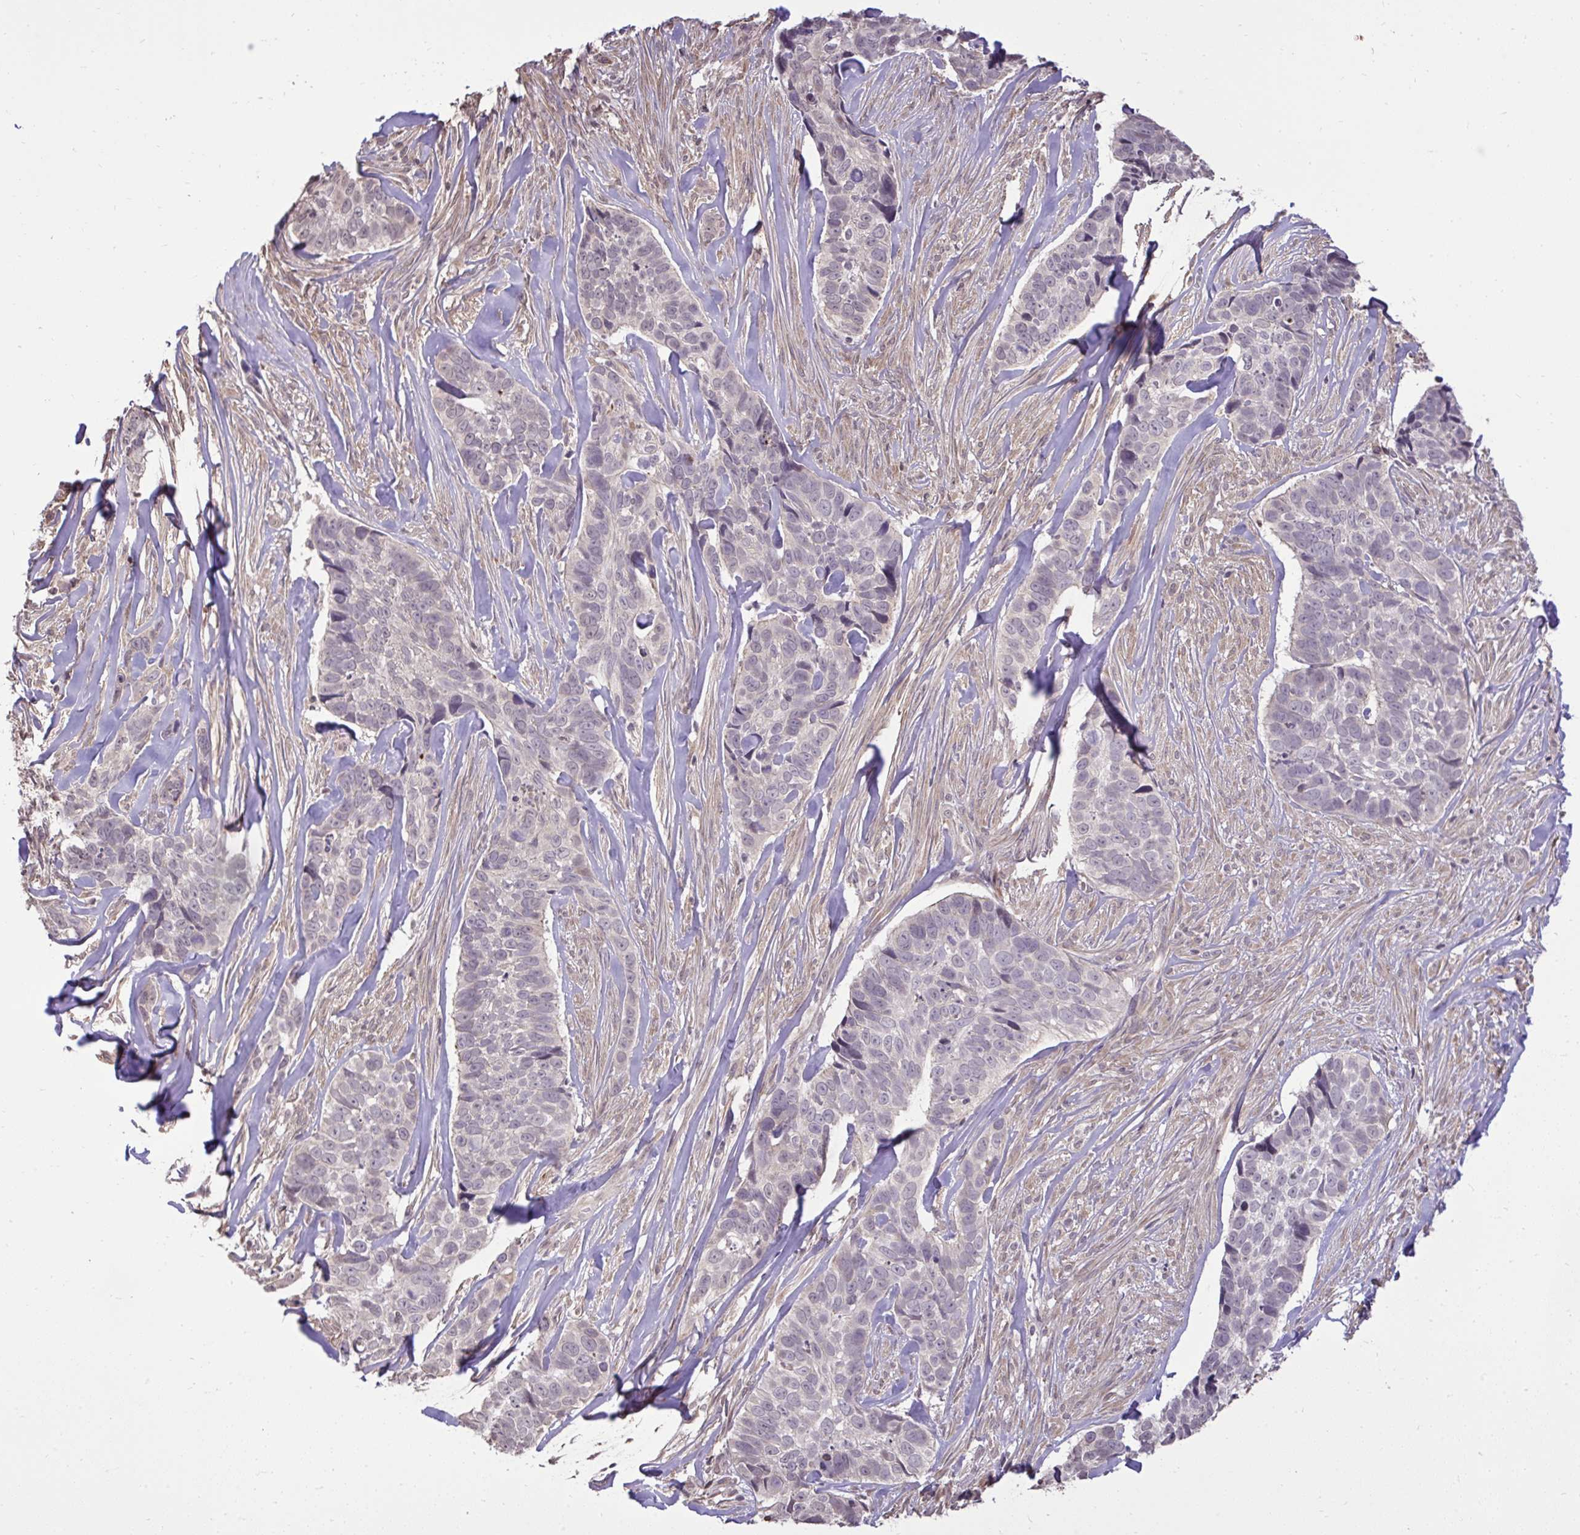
{"staining": {"intensity": "negative", "quantity": "none", "location": "none"}, "tissue": "skin cancer", "cell_type": "Tumor cells", "image_type": "cancer", "snomed": [{"axis": "morphology", "description": "Basal cell carcinoma"}, {"axis": "topography", "description": "Skin"}], "caption": "IHC histopathology image of neoplastic tissue: skin cancer stained with DAB (3,3'-diaminobenzidine) displays no significant protein expression in tumor cells. (DAB immunohistochemistry (IHC) with hematoxylin counter stain).", "gene": "CYP20A1", "patient": {"sex": "female", "age": 82}}